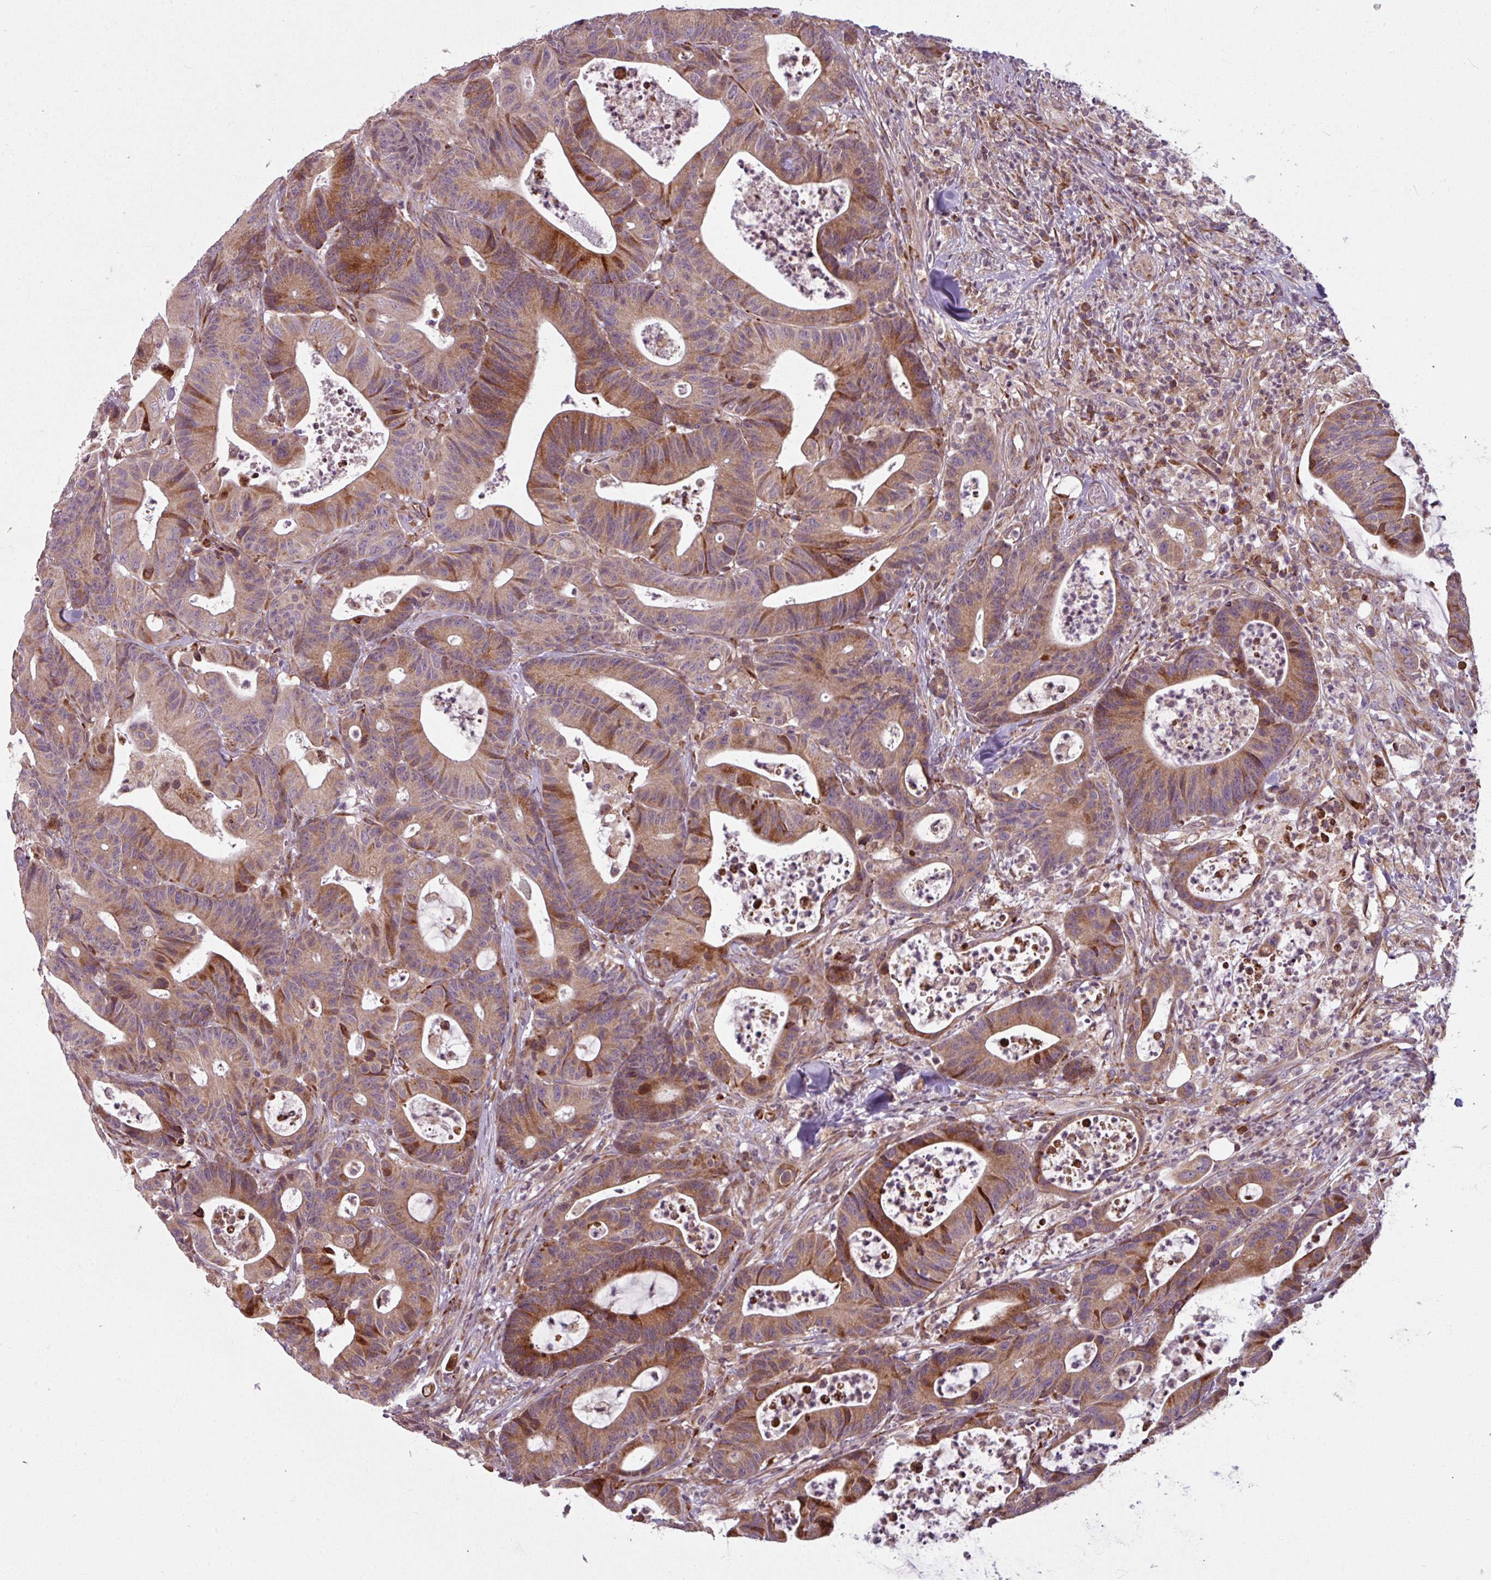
{"staining": {"intensity": "moderate", "quantity": ">75%", "location": "cytoplasmic/membranous"}, "tissue": "colorectal cancer", "cell_type": "Tumor cells", "image_type": "cancer", "snomed": [{"axis": "morphology", "description": "Adenocarcinoma, NOS"}, {"axis": "topography", "description": "Colon"}], "caption": "Brown immunohistochemical staining in human colorectal adenocarcinoma exhibits moderate cytoplasmic/membranous staining in approximately >75% of tumor cells. (DAB (3,3'-diaminobenzidine) IHC, brown staining for protein, blue staining for nuclei).", "gene": "MAGT1", "patient": {"sex": "female", "age": 84}}